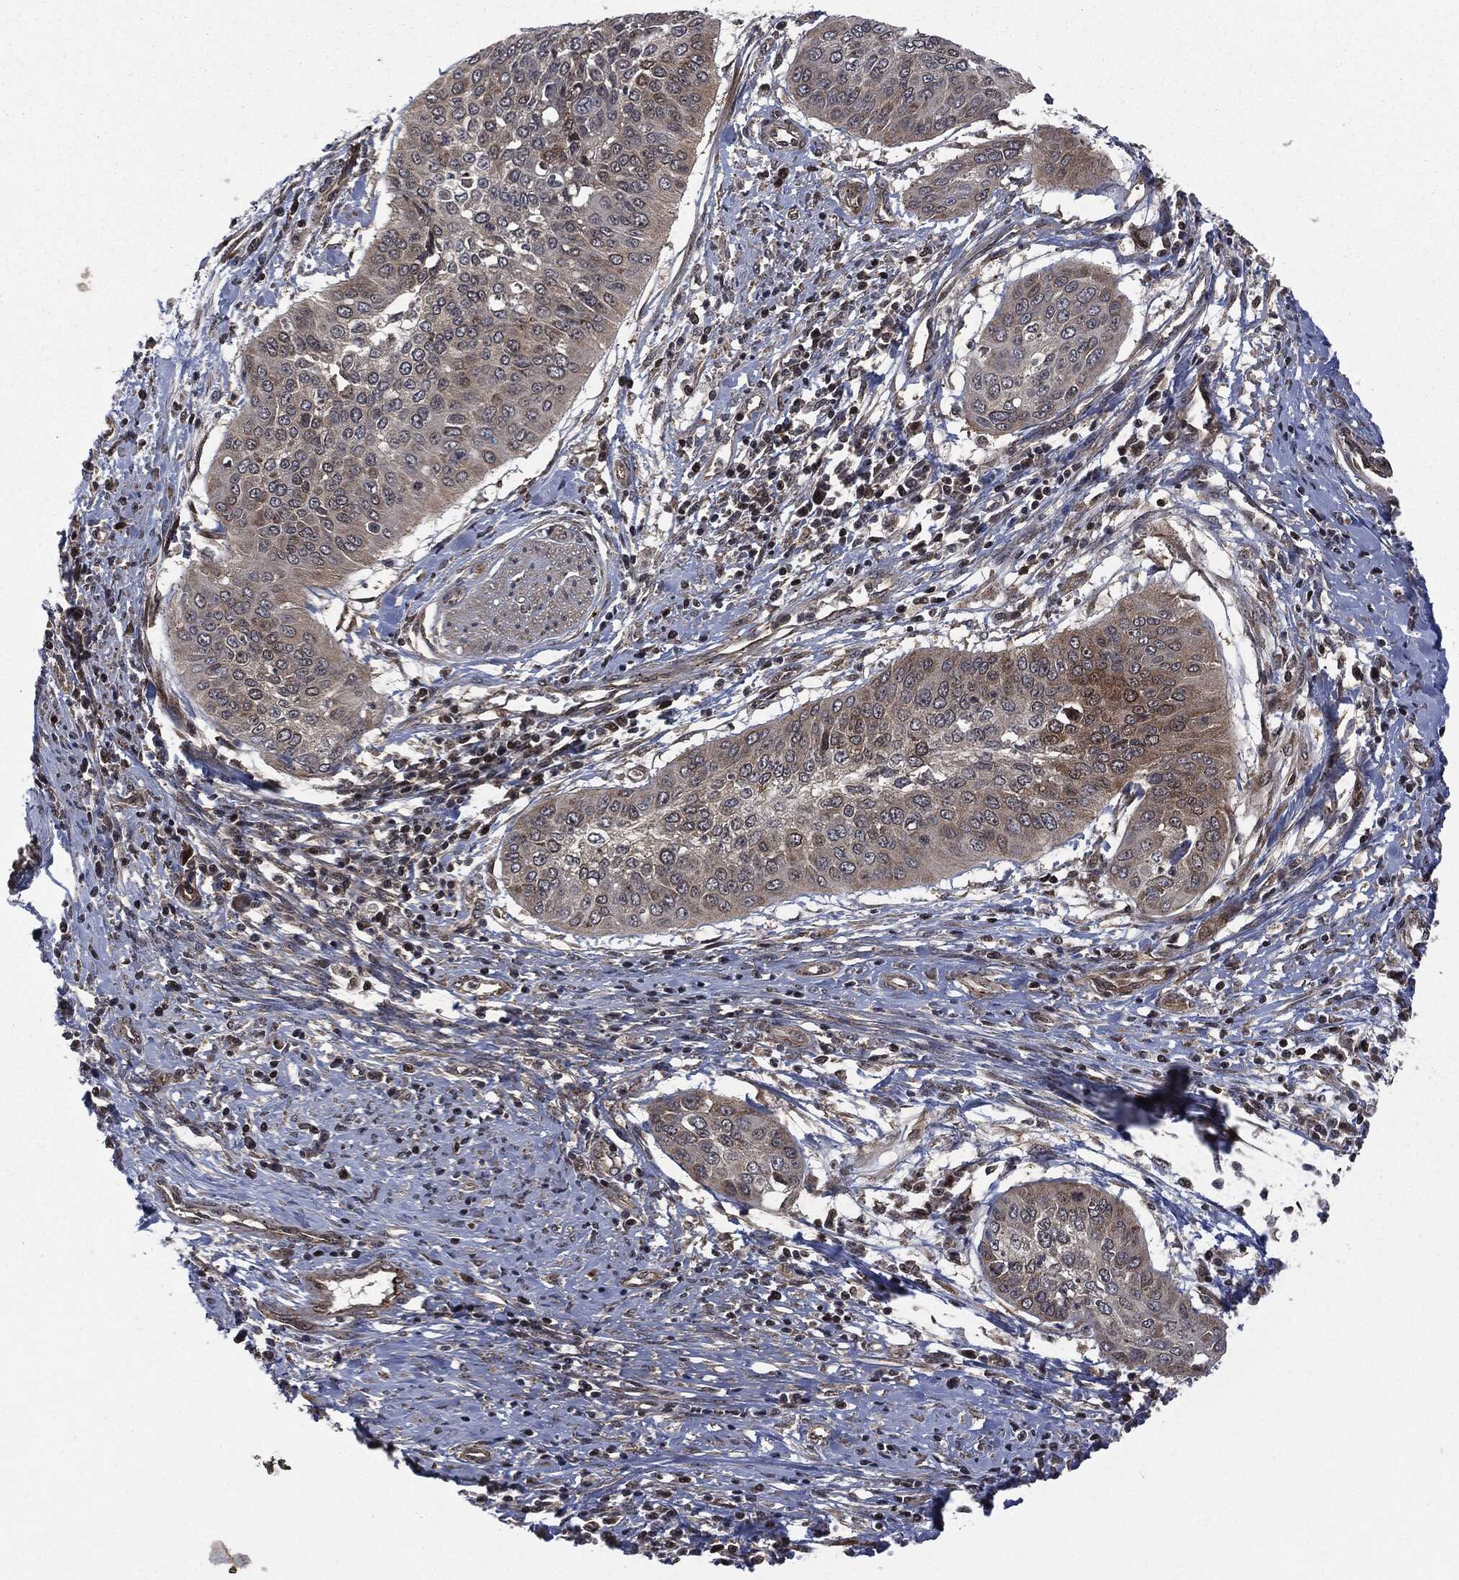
{"staining": {"intensity": "moderate", "quantity": "25%-75%", "location": "cytoplasmic/membranous"}, "tissue": "cervical cancer", "cell_type": "Tumor cells", "image_type": "cancer", "snomed": [{"axis": "morphology", "description": "Normal tissue, NOS"}, {"axis": "morphology", "description": "Squamous cell carcinoma, NOS"}, {"axis": "topography", "description": "Cervix"}], "caption": "IHC photomicrograph of cervical cancer stained for a protein (brown), which shows medium levels of moderate cytoplasmic/membranous staining in approximately 25%-75% of tumor cells.", "gene": "HRAS", "patient": {"sex": "female", "age": 39}}